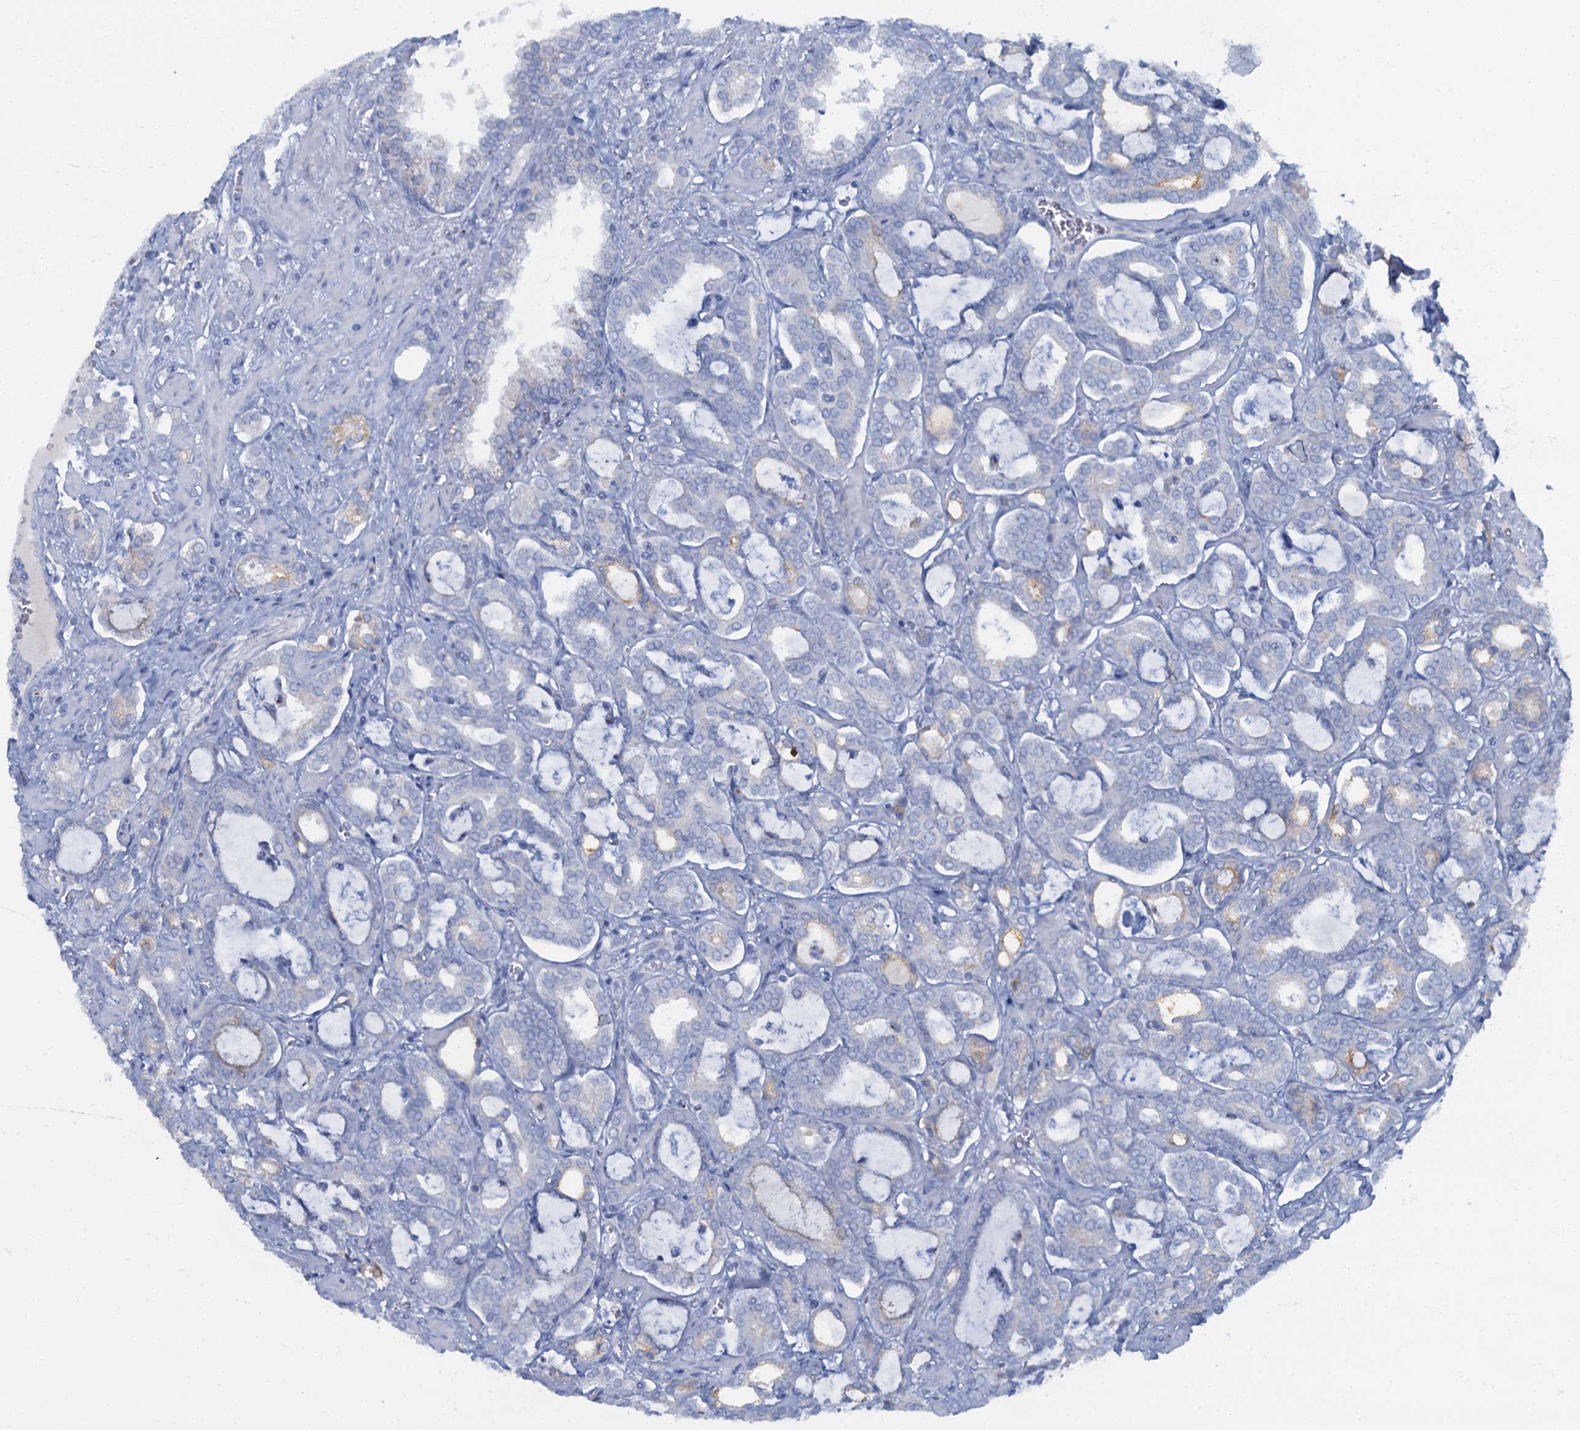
{"staining": {"intensity": "weak", "quantity": "<25%", "location": "cytoplasmic/membranous"}, "tissue": "prostate cancer", "cell_type": "Tumor cells", "image_type": "cancer", "snomed": [{"axis": "morphology", "description": "Adenocarcinoma, High grade"}, {"axis": "topography", "description": "Prostate and seminal vesicle, NOS"}], "caption": "Prostate cancer was stained to show a protein in brown. There is no significant staining in tumor cells.", "gene": "LYPD3", "patient": {"sex": "male", "age": 67}}